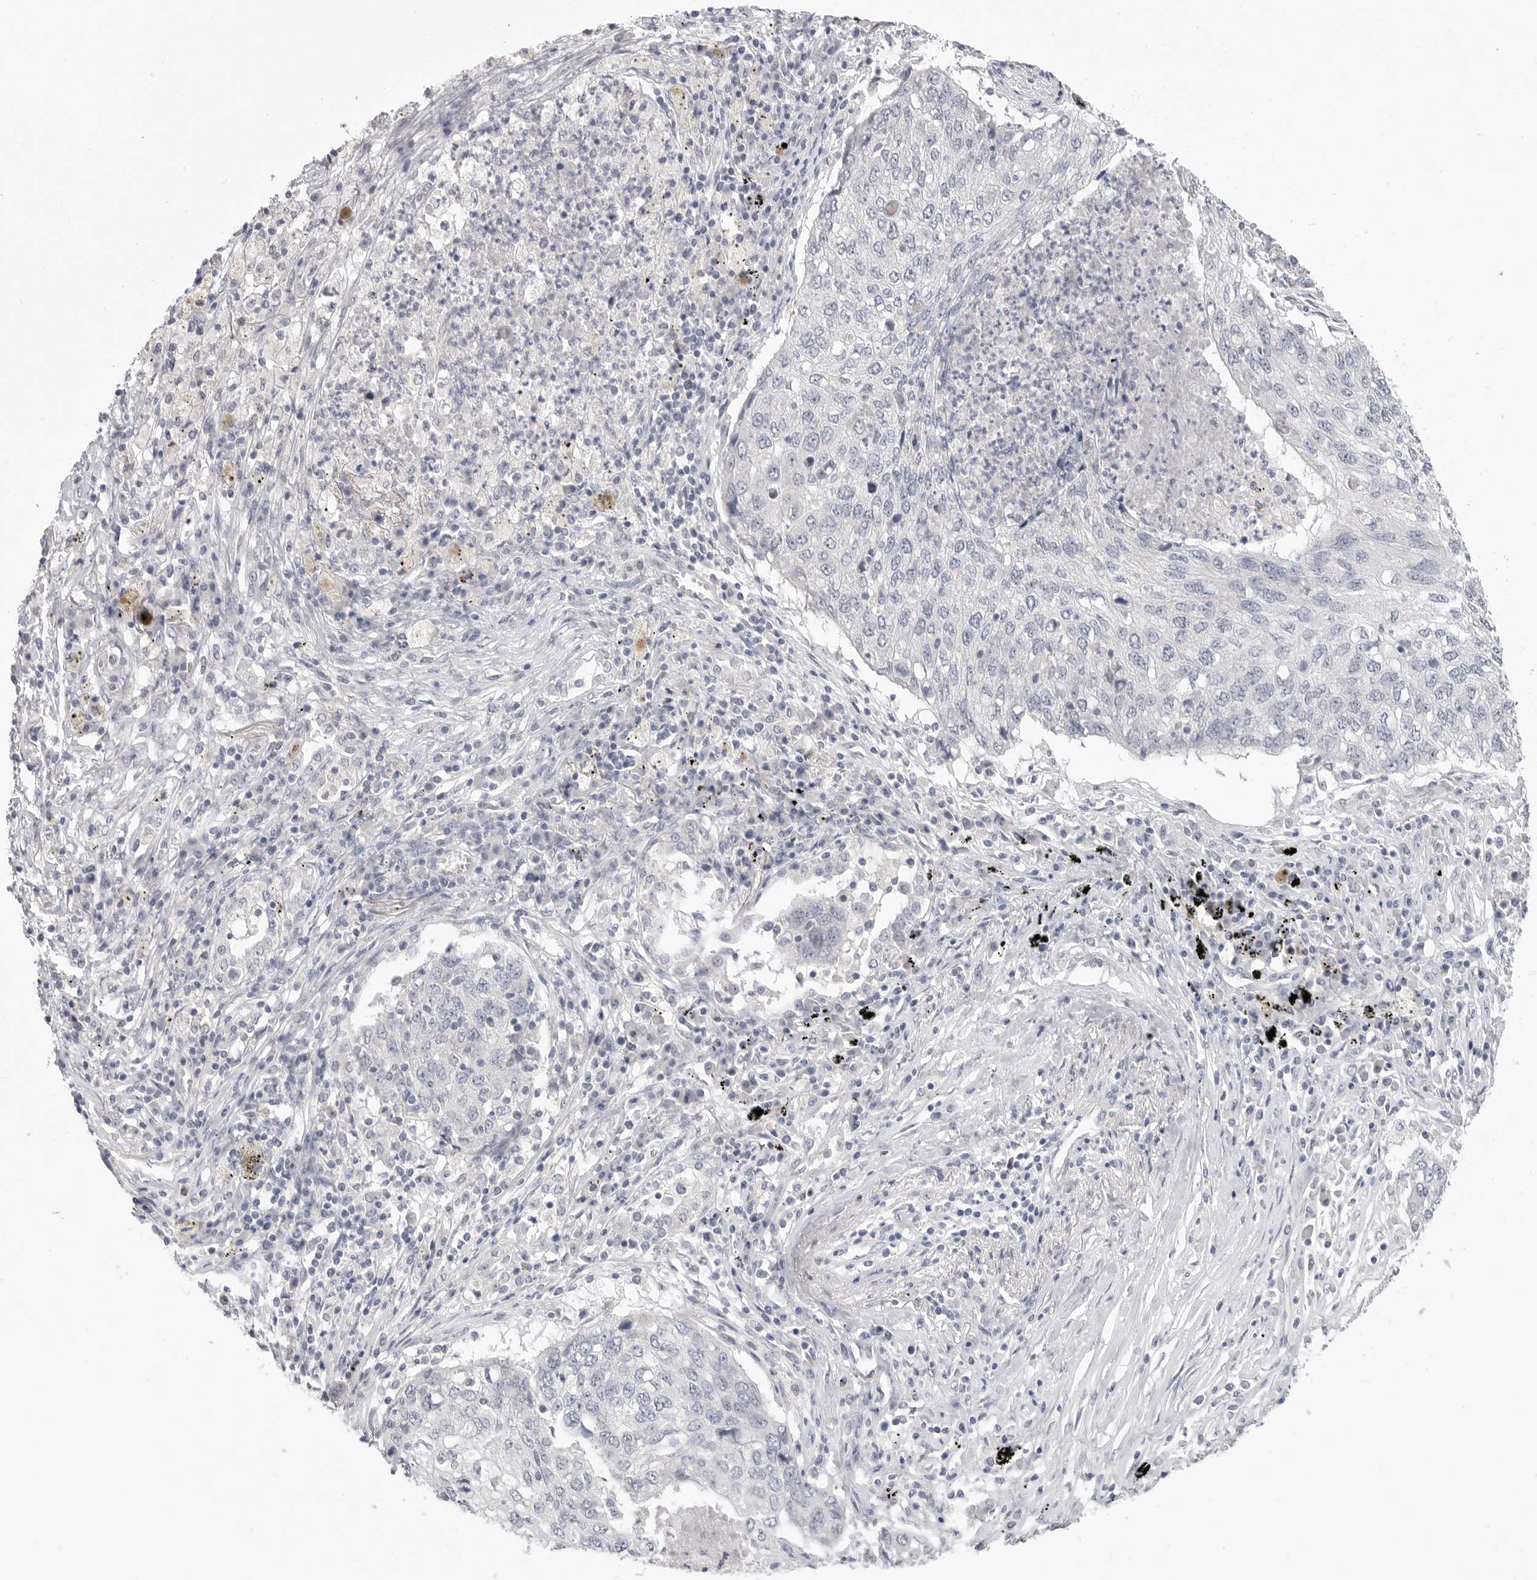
{"staining": {"intensity": "negative", "quantity": "none", "location": "none"}, "tissue": "lung cancer", "cell_type": "Tumor cells", "image_type": "cancer", "snomed": [{"axis": "morphology", "description": "Squamous cell carcinoma, NOS"}, {"axis": "topography", "description": "Lung"}], "caption": "The micrograph reveals no significant staining in tumor cells of squamous cell carcinoma (lung).", "gene": "FBN2", "patient": {"sex": "female", "age": 63}}